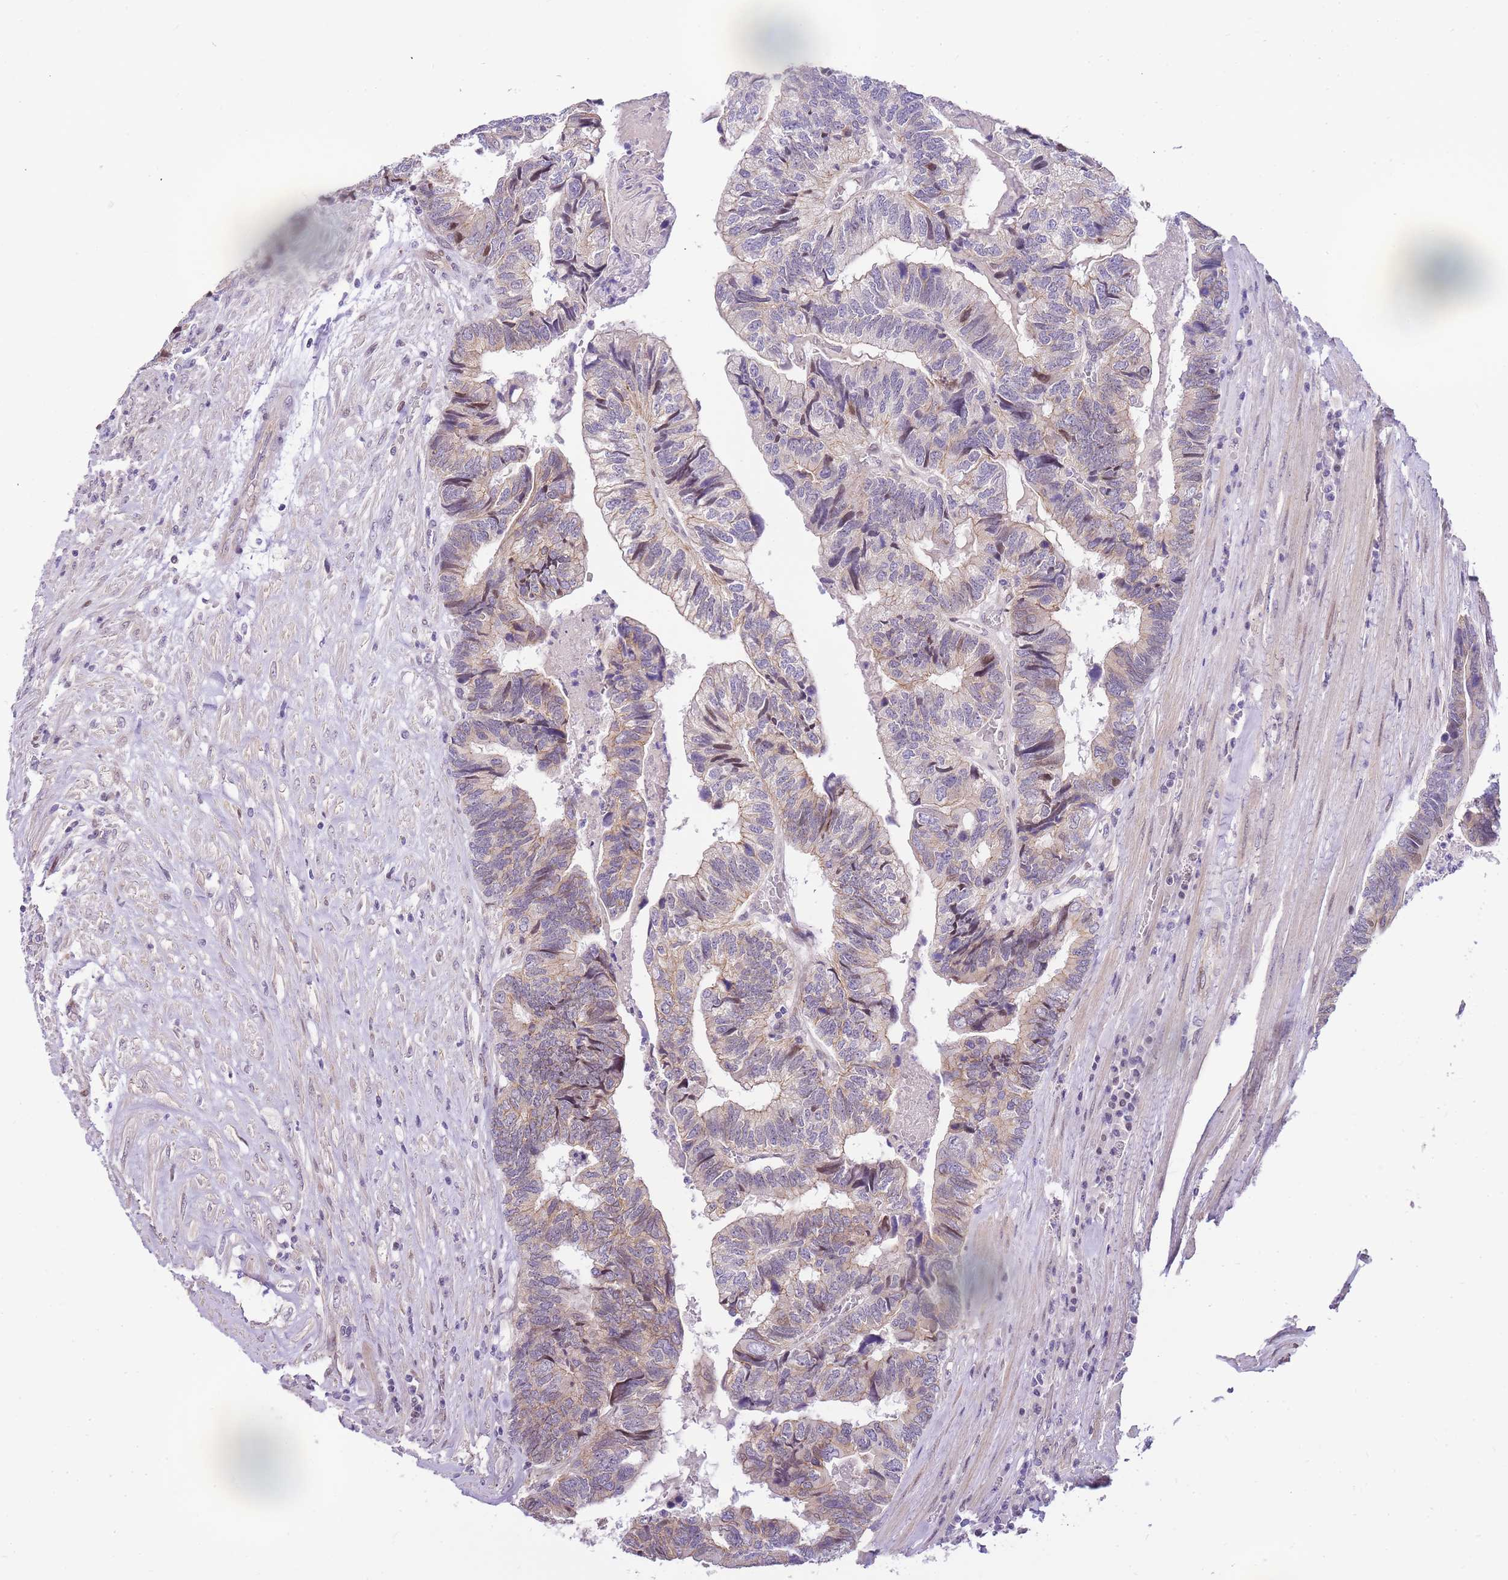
{"staining": {"intensity": "weak", "quantity": "25%-75%", "location": "cytoplasmic/membranous"}, "tissue": "colorectal cancer", "cell_type": "Tumor cells", "image_type": "cancer", "snomed": [{"axis": "morphology", "description": "Adenocarcinoma, NOS"}, {"axis": "topography", "description": "Colon"}], "caption": "Approximately 25%-75% of tumor cells in human adenocarcinoma (colorectal) exhibit weak cytoplasmic/membranous protein staining as visualized by brown immunohistochemical staining.", "gene": "CLBA1", "patient": {"sex": "female", "age": 67}}